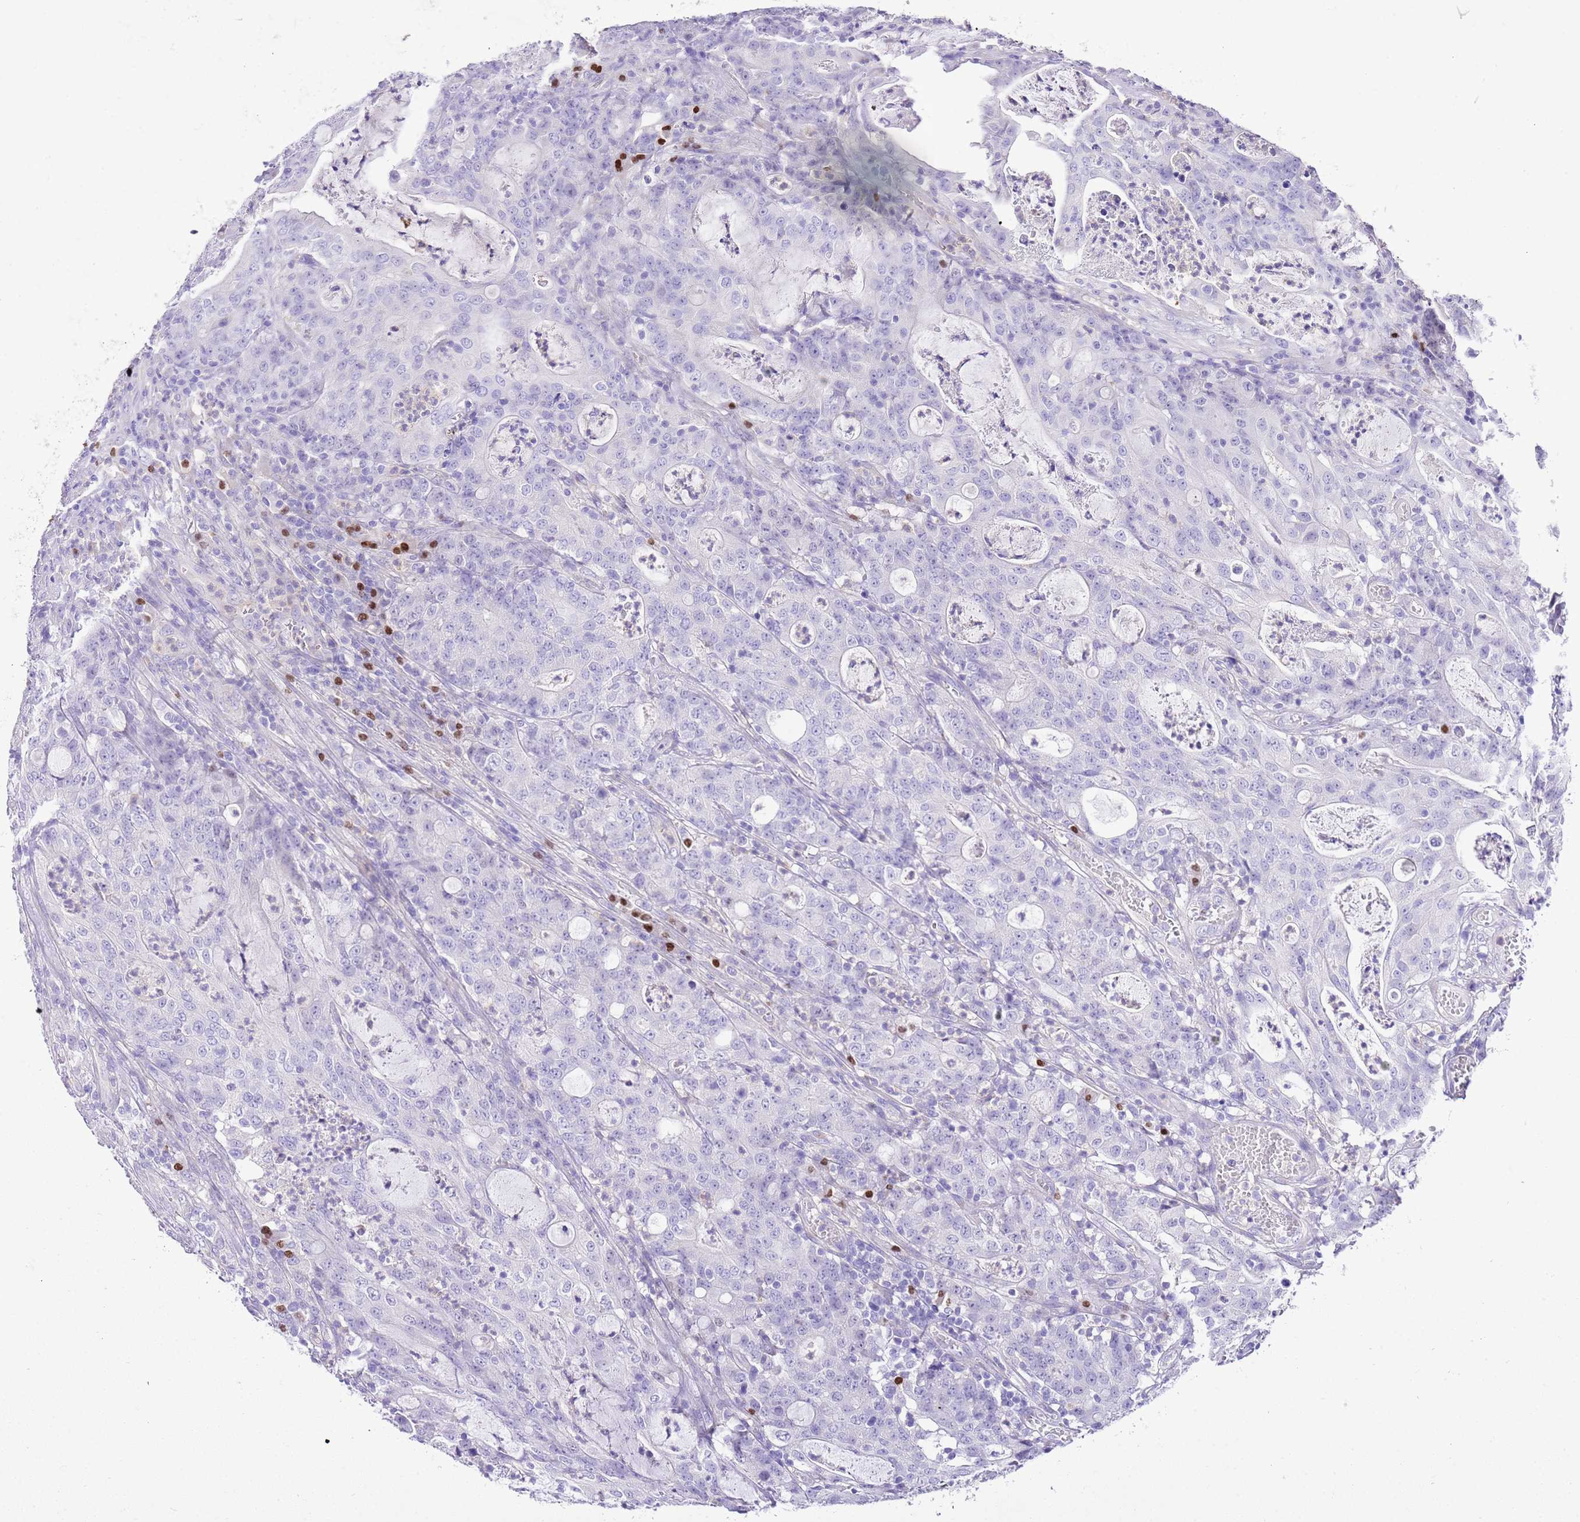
{"staining": {"intensity": "negative", "quantity": "none", "location": "none"}, "tissue": "colorectal cancer", "cell_type": "Tumor cells", "image_type": "cancer", "snomed": [{"axis": "morphology", "description": "Adenocarcinoma, NOS"}, {"axis": "topography", "description": "Colon"}], "caption": "Immunohistochemistry histopathology image of neoplastic tissue: colorectal cancer (adenocarcinoma) stained with DAB (3,3'-diaminobenzidine) exhibits no significant protein positivity in tumor cells. (DAB IHC with hematoxylin counter stain).", "gene": "BHLHA15", "patient": {"sex": "male", "age": 83}}